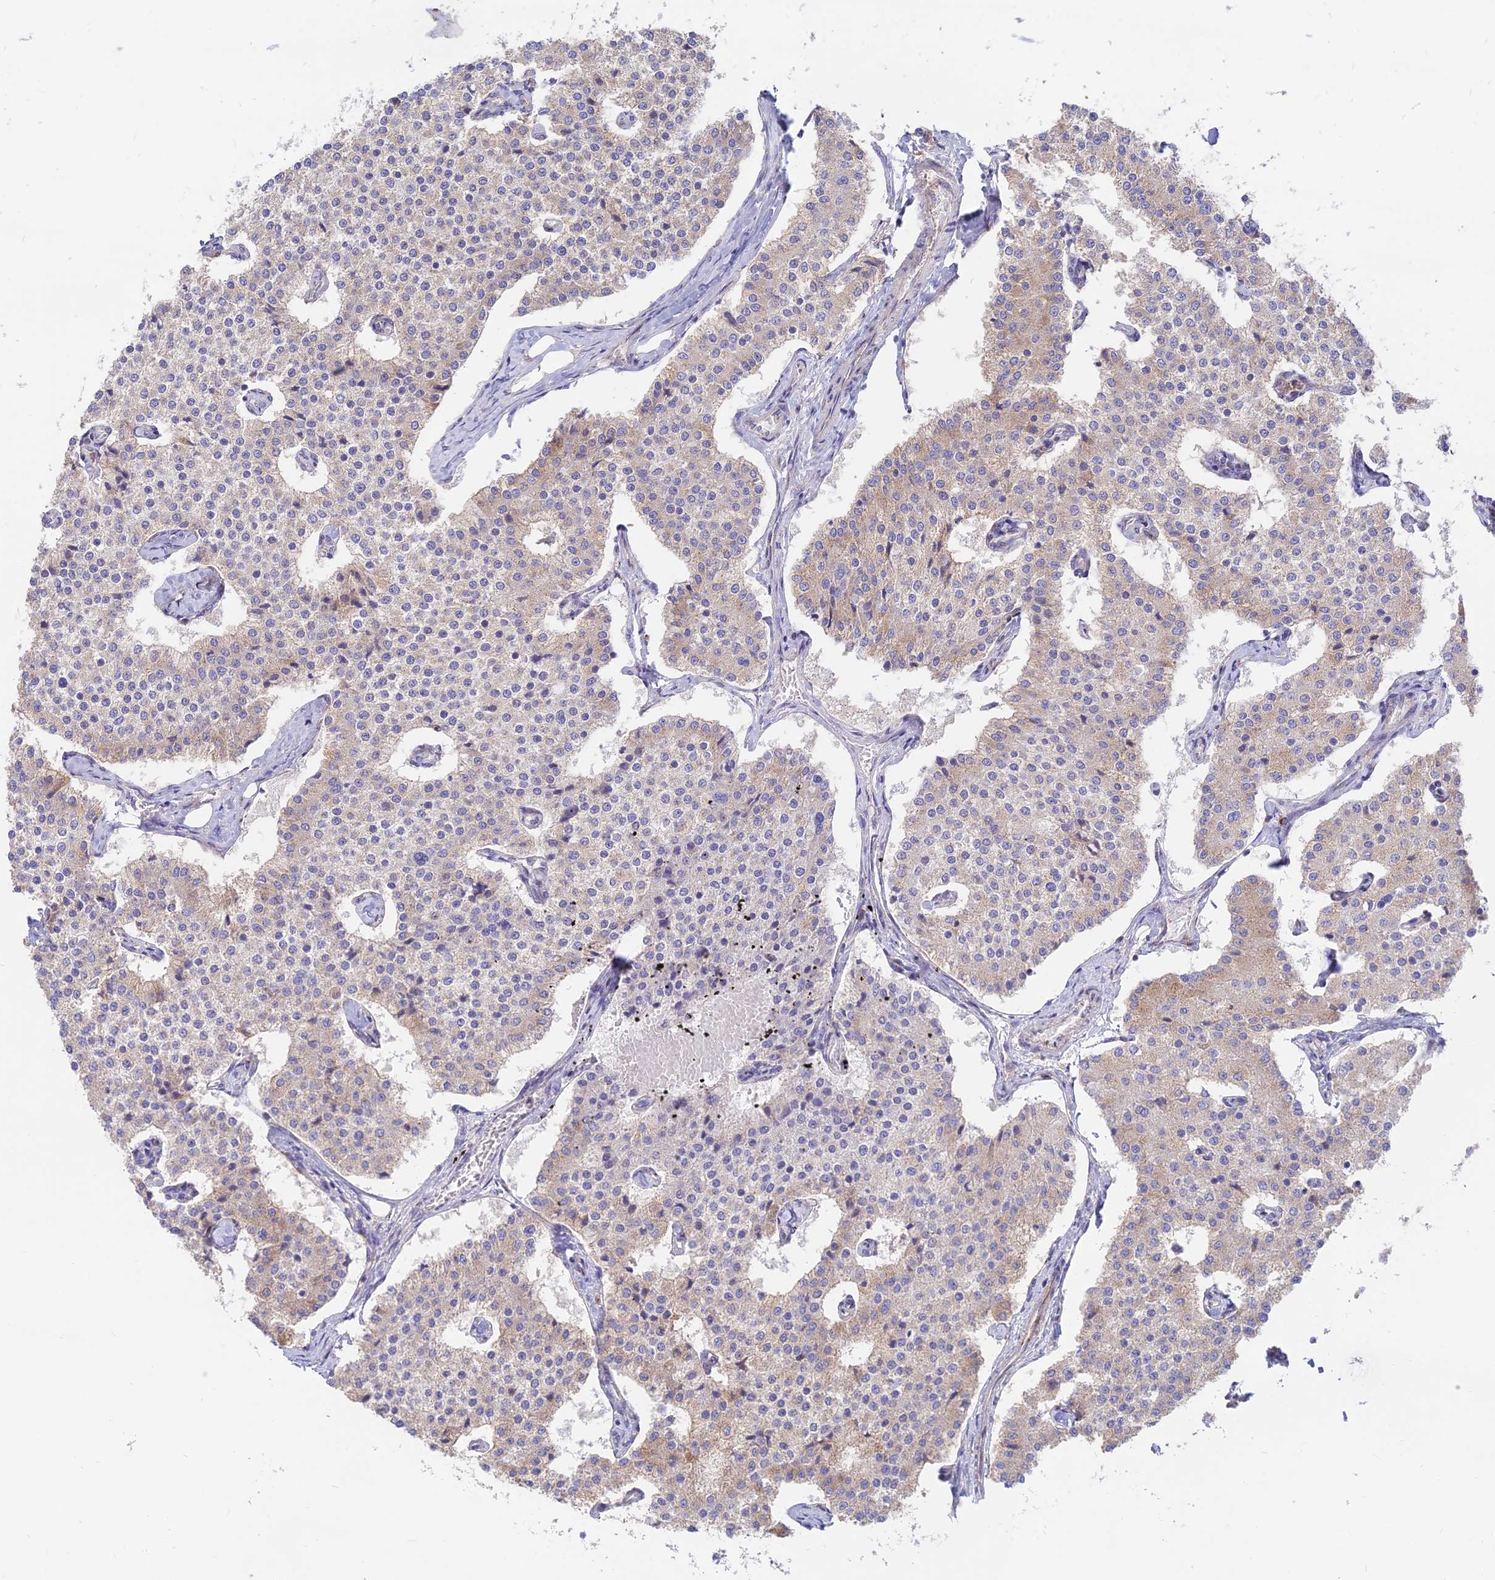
{"staining": {"intensity": "negative", "quantity": "none", "location": "none"}, "tissue": "carcinoid", "cell_type": "Tumor cells", "image_type": "cancer", "snomed": [{"axis": "morphology", "description": "Carcinoid, malignant, NOS"}, {"axis": "topography", "description": "Colon"}], "caption": "Tumor cells show no significant staining in carcinoid. (DAB (3,3'-diaminobenzidine) IHC visualized using brightfield microscopy, high magnification).", "gene": "GOLGA3", "patient": {"sex": "female", "age": 52}}